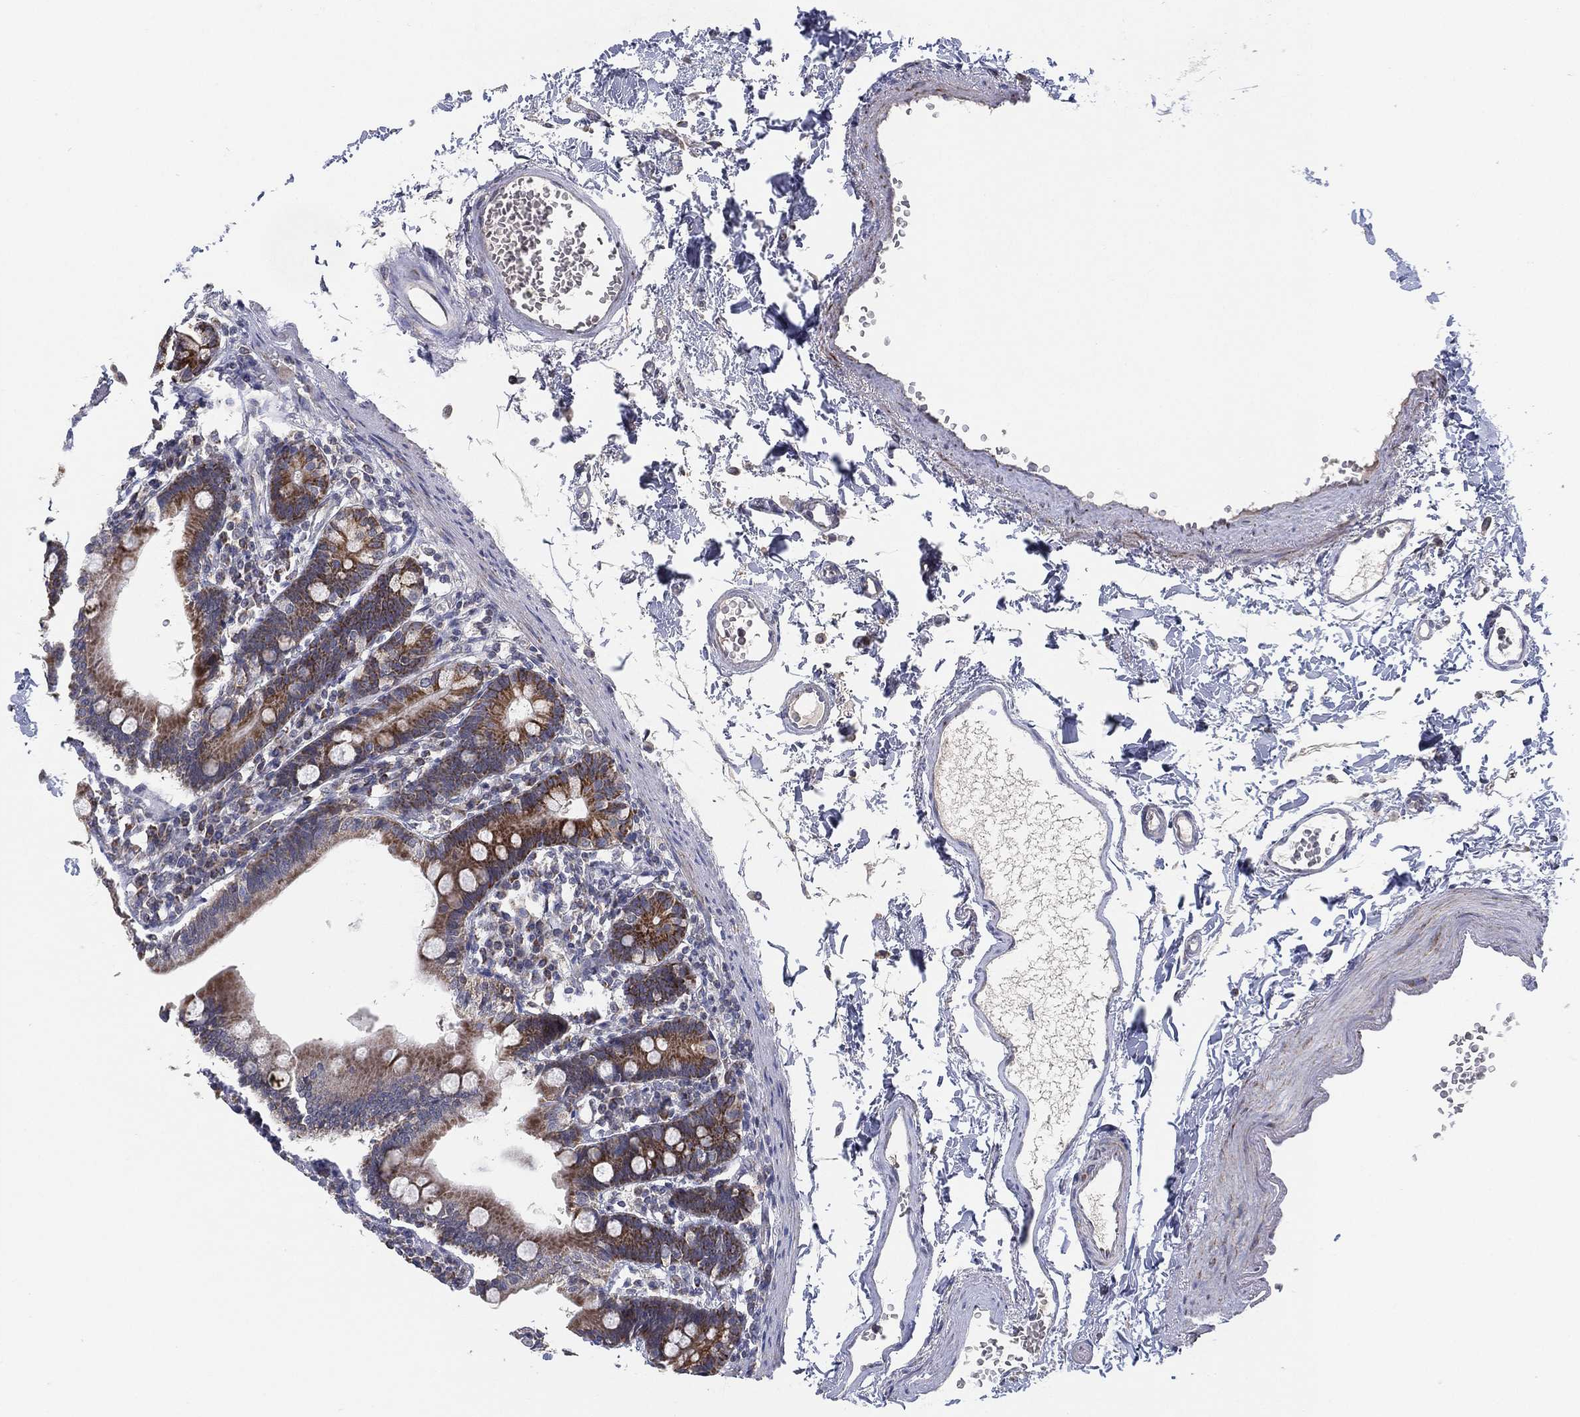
{"staining": {"intensity": "strong", "quantity": "25%-75%", "location": "cytoplasmic/membranous"}, "tissue": "duodenum", "cell_type": "Glandular cells", "image_type": "normal", "snomed": [{"axis": "morphology", "description": "Normal tissue, NOS"}, {"axis": "topography", "description": "Duodenum"}], "caption": "This histopathology image reveals unremarkable duodenum stained with immunohistochemistry to label a protein in brown. The cytoplasmic/membranous of glandular cells show strong positivity for the protein. Nuclei are counter-stained blue.", "gene": "PSMG4", "patient": {"sex": "female", "age": 67}}